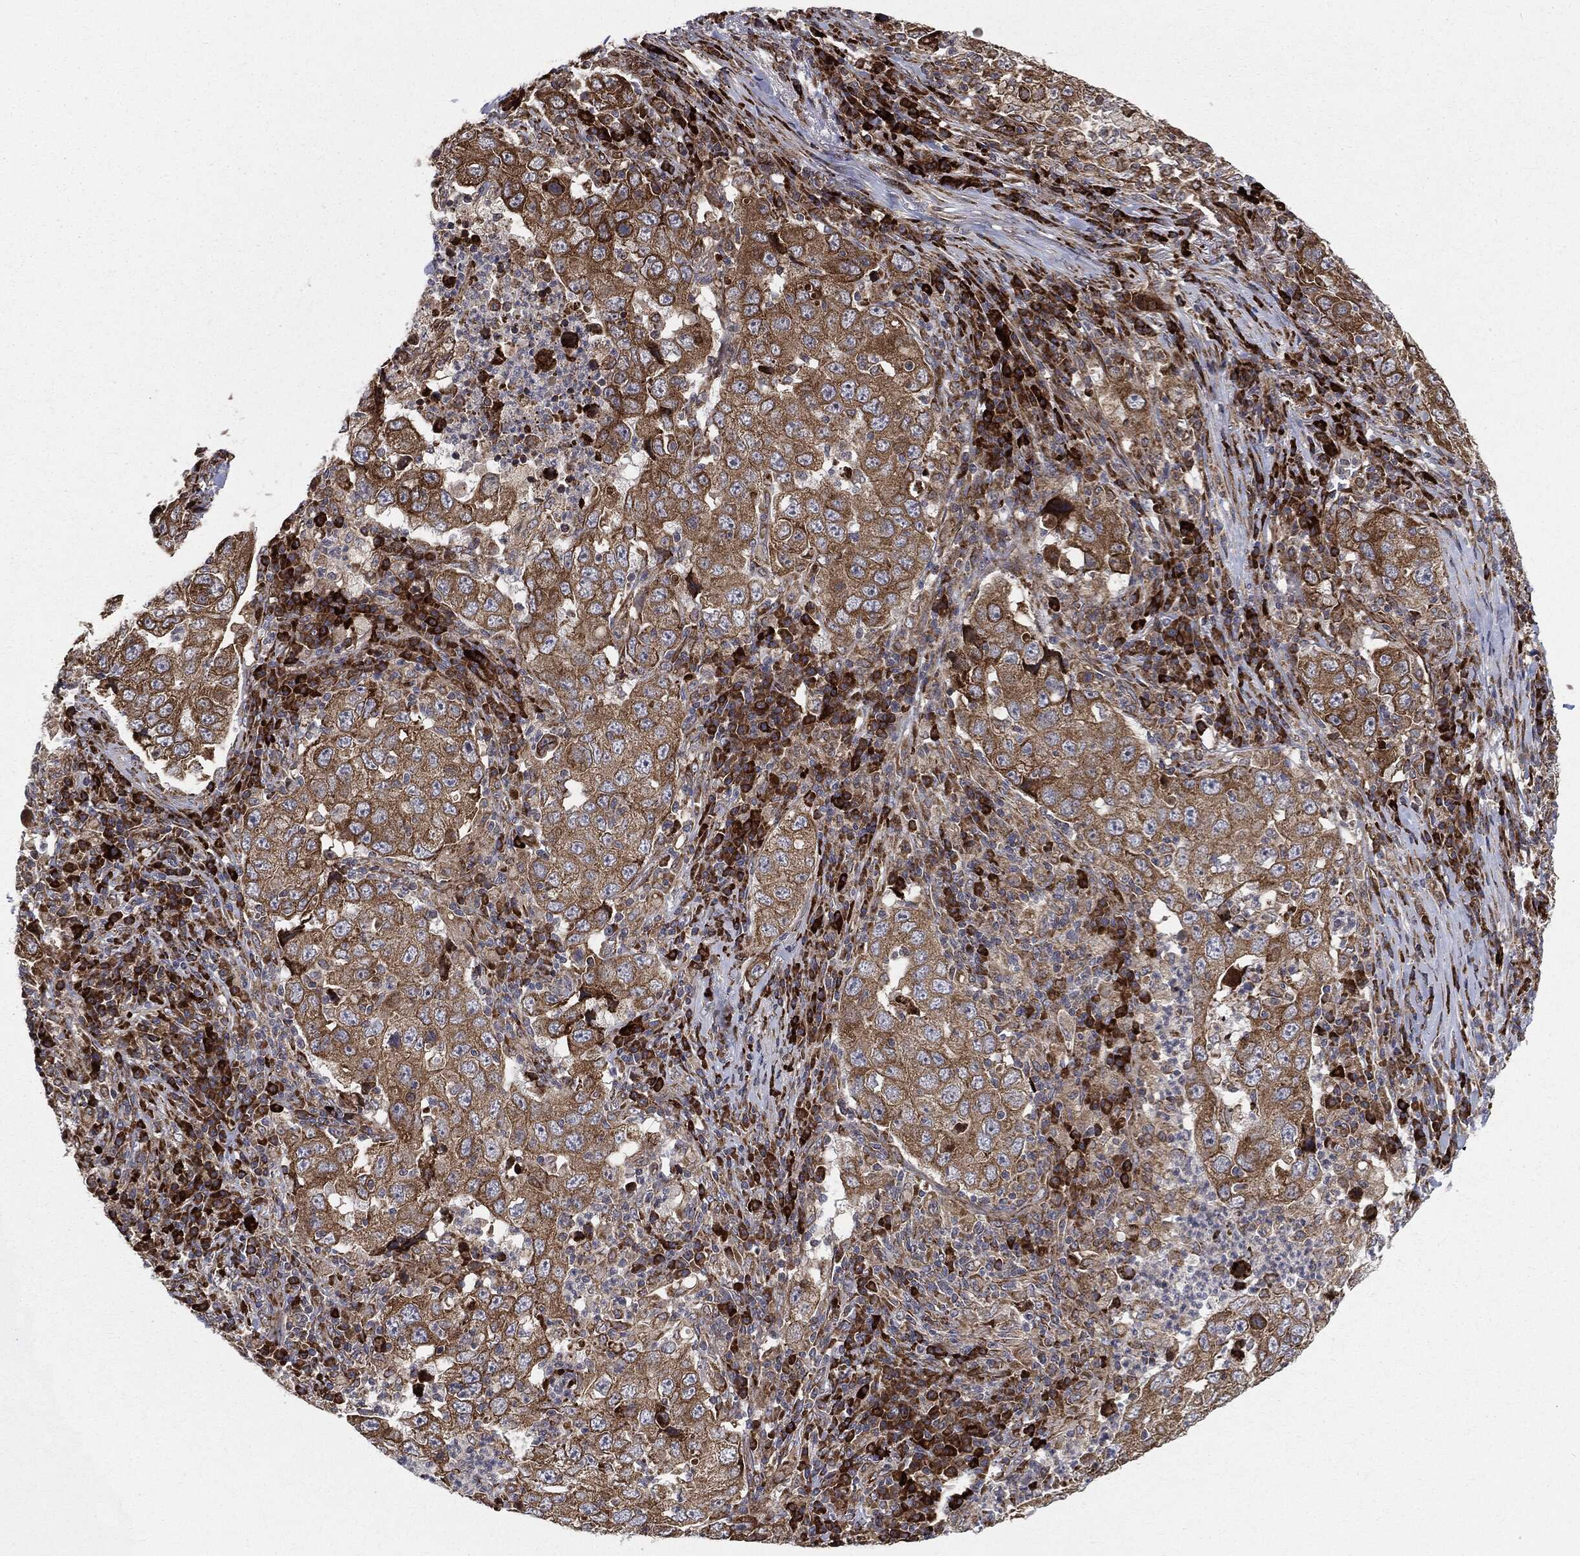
{"staining": {"intensity": "moderate", "quantity": ">75%", "location": "cytoplasmic/membranous"}, "tissue": "lung cancer", "cell_type": "Tumor cells", "image_type": "cancer", "snomed": [{"axis": "morphology", "description": "Adenocarcinoma, NOS"}, {"axis": "topography", "description": "Lung"}], "caption": "This is a histology image of IHC staining of adenocarcinoma (lung), which shows moderate staining in the cytoplasmic/membranous of tumor cells.", "gene": "CYLD", "patient": {"sex": "male", "age": 73}}